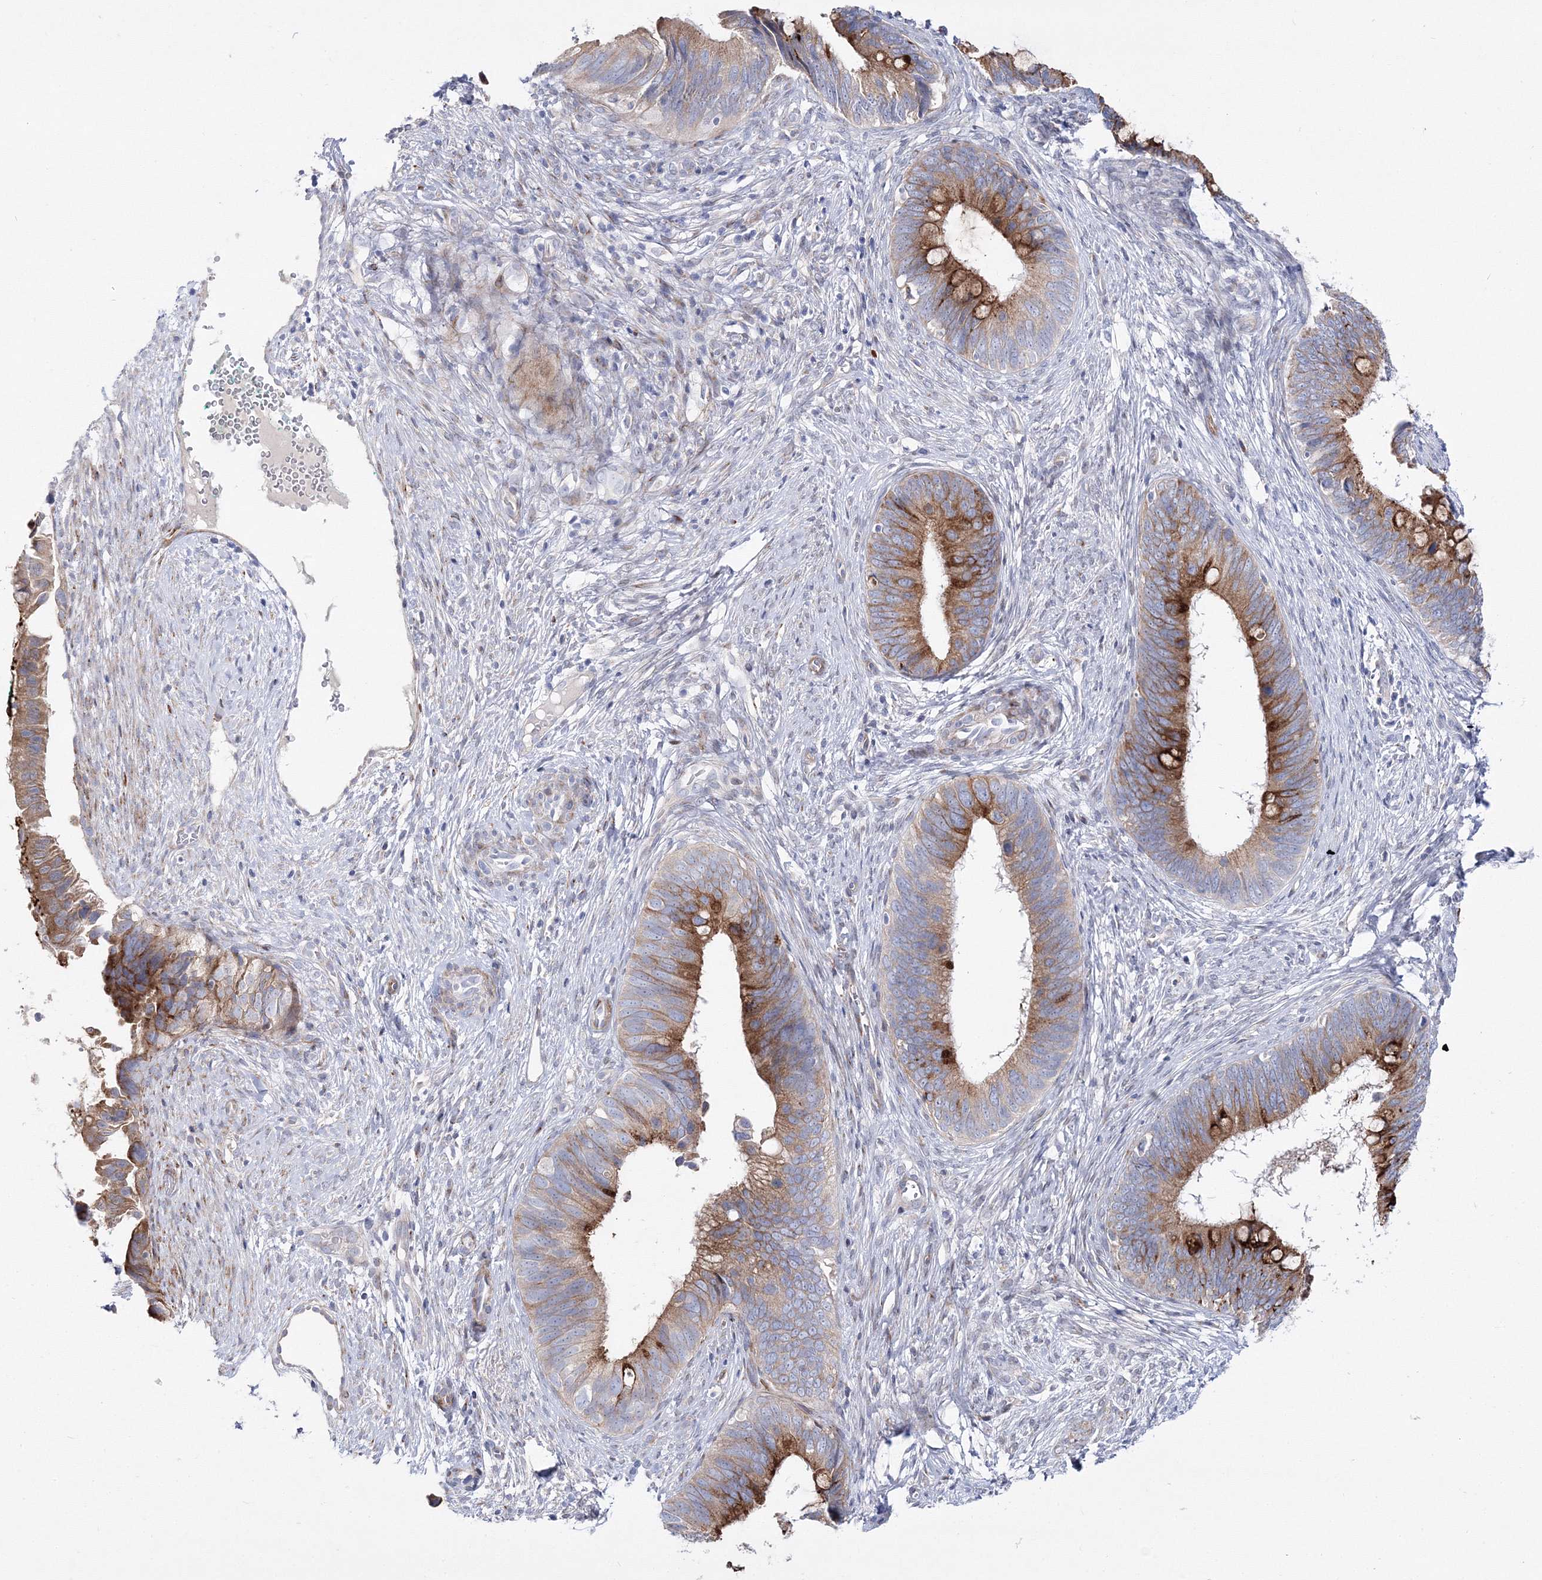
{"staining": {"intensity": "strong", "quantity": "25%-75%", "location": "cytoplasmic/membranous"}, "tissue": "cervical cancer", "cell_type": "Tumor cells", "image_type": "cancer", "snomed": [{"axis": "morphology", "description": "Adenocarcinoma, NOS"}, {"axis": "topography", "description": "Cervix"}], "caption": "Cervical cancer was stained to show a protein in brown. There is high levels of strong cytoplasmic/membranous expression in approximately 25%-75% of tumor cells.", "gene": "ARHGAP32", "patient": {"sex": "female", "age": 42}}